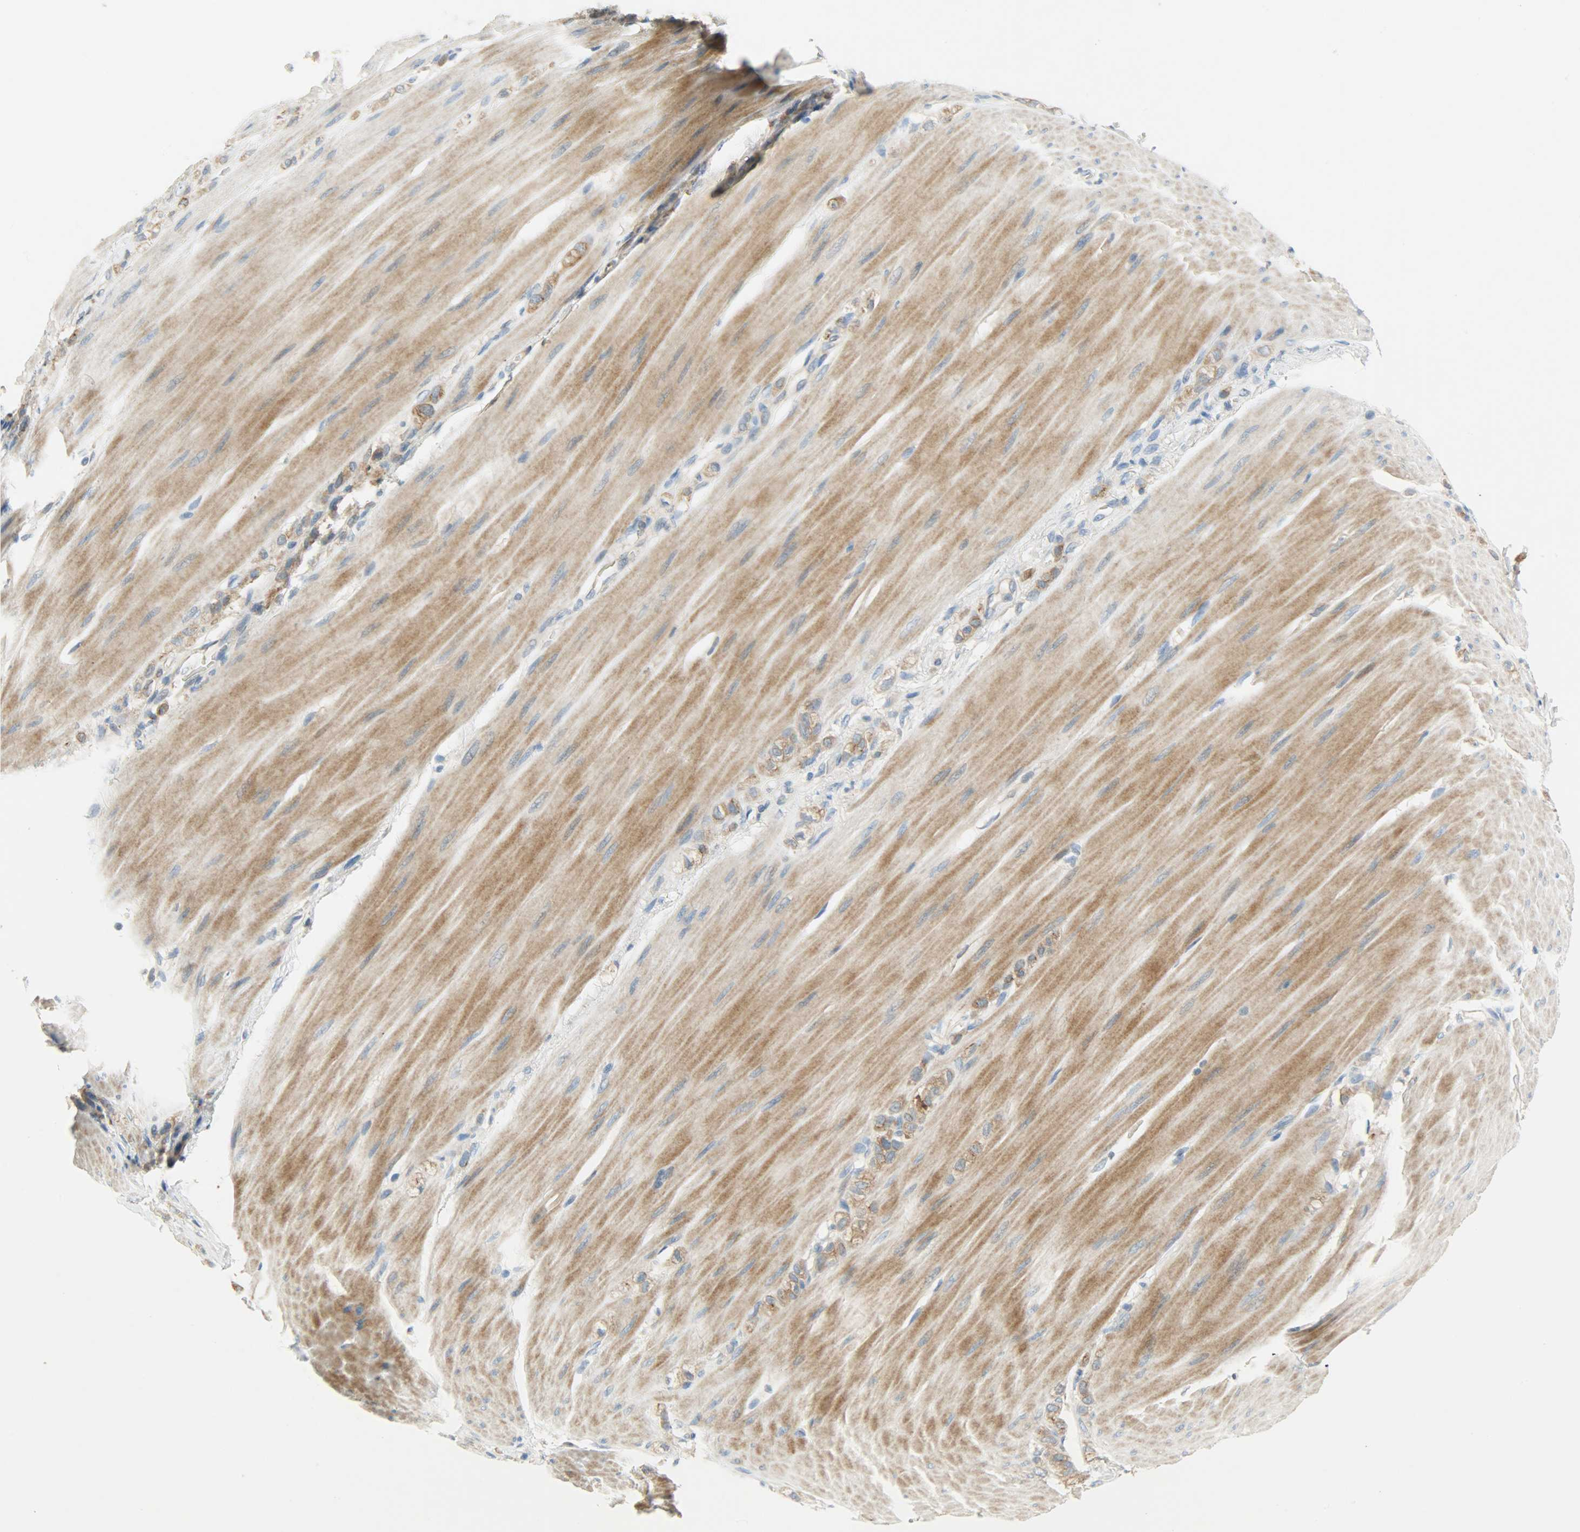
{"staining": {"intensity": "strong", "quantity": ">75%", "location": "cytoplasmic/membranous"}, "tissue": "stomach cancer", "cell_type": "Tumor cells", "image_type": "cancer", "snomed": [{"axis": "morphology", "description": "Adenocarcinoma, NOS"}, {"axis": "topography", "description": "Stomach"}], "caption": "Brown immunohistochemical staining in stomach adenocarcinoma demonstrates strong cytoplasmic/membranous staining in approximately >75% of tumor cells.", "gene": "DSG2", "patient": {"sex": "male", "age": 82}}